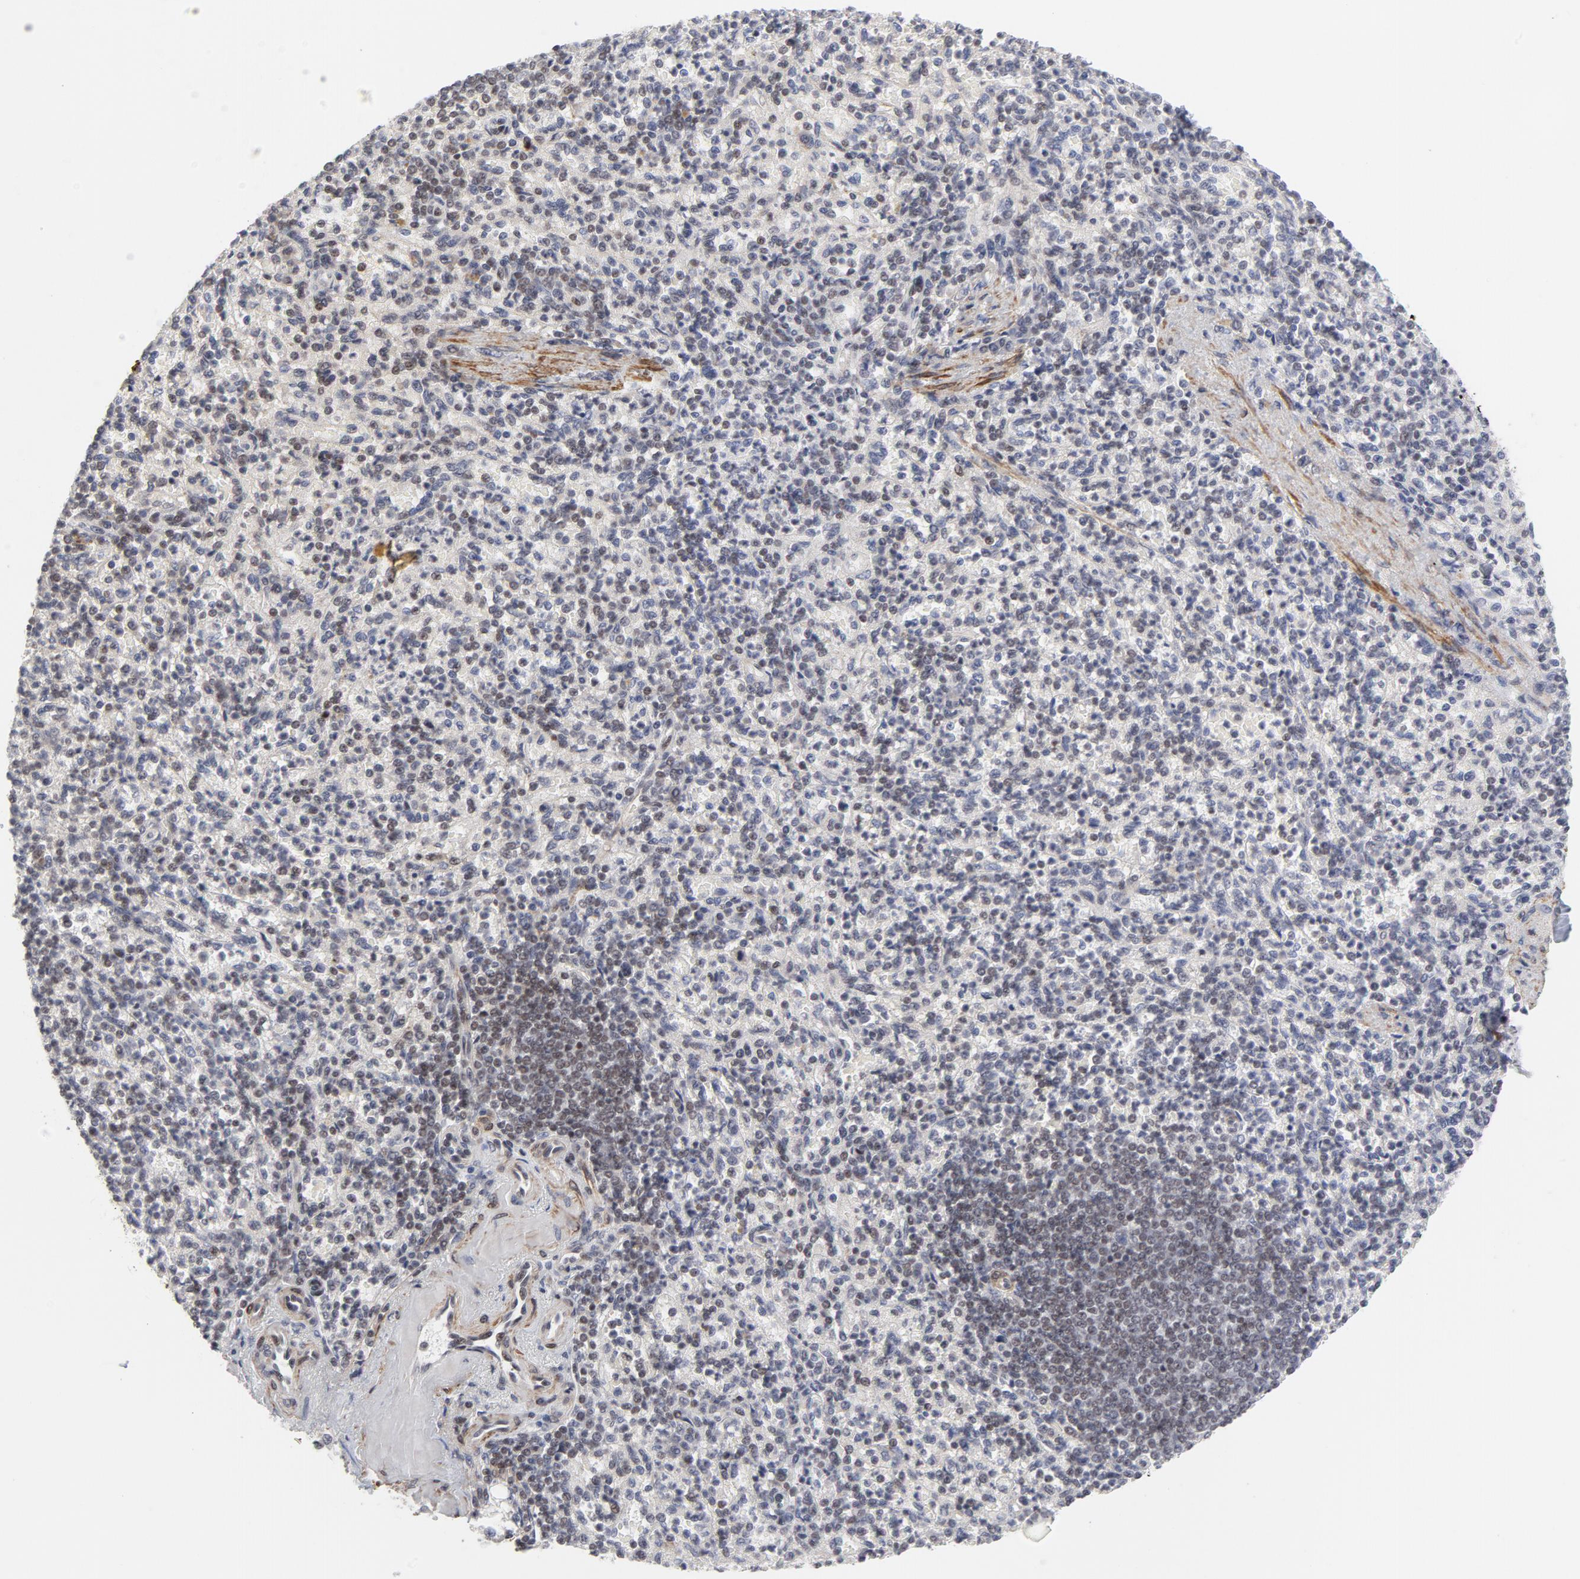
{"staining": {"intensity": "strong", "quantity": ">75%", "location": "nuclear"}, "tissue": "spleen", "cell_type": "Cells in red pulp", "image_type": "normal", "snomed": [{"axis": "morphology", "description": "Normal tissue, NOS"}, {"axis": "topography", "description": "Spleen"}], "caption": "Immunohistochemical staining of normal spleen exhibits >75% levels of strong nuclear protein staining in approximately >75% of cells in red pulp.", "gene": "CTCF", "patient": {"sex": "female", "age": 74}}